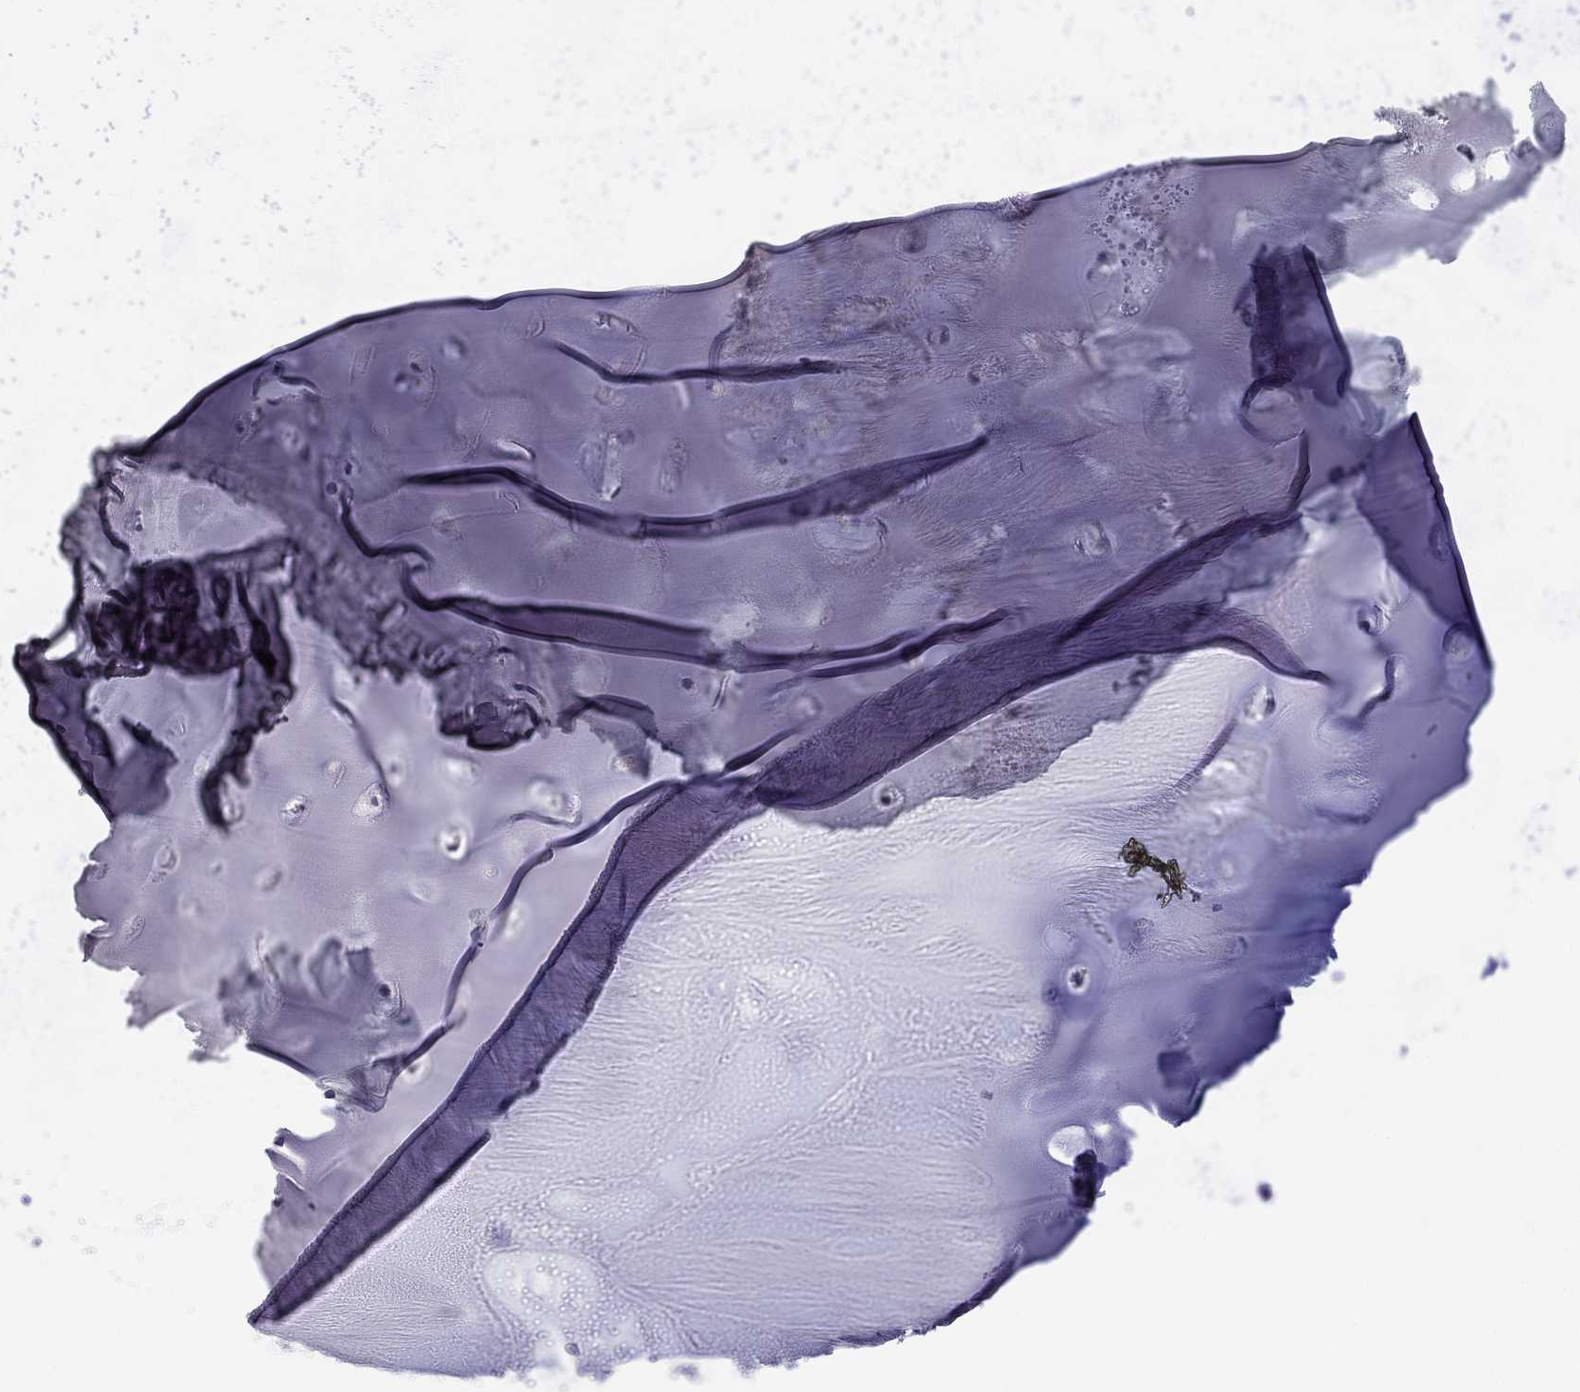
{"staining": {"intensity": "negative", "quantity": "none", "location": "none"}, "tissue": "soft tissue", "cell_type": "Chondrocytes", "image_type": "normal", "snomed": [{"axis": "morphology", "description": "Normal tissue, NOS"}, {"axis": "morphology", "description": "Squamous cell carcinoma, NOS"}, {"axis": "topography", "description": "Cartilage tissue"}, {"axis": "topography", "description": "Lung"}], "caption": "The histopathology image demonstrates no significant positivity in chondrocytes of soft tissue. (DAB (3,3'-diaminobenzidine) immunohistochemistry, high magnification).", "gene": "LRFN4", "patient": {"sex": "male", "age": 66}}